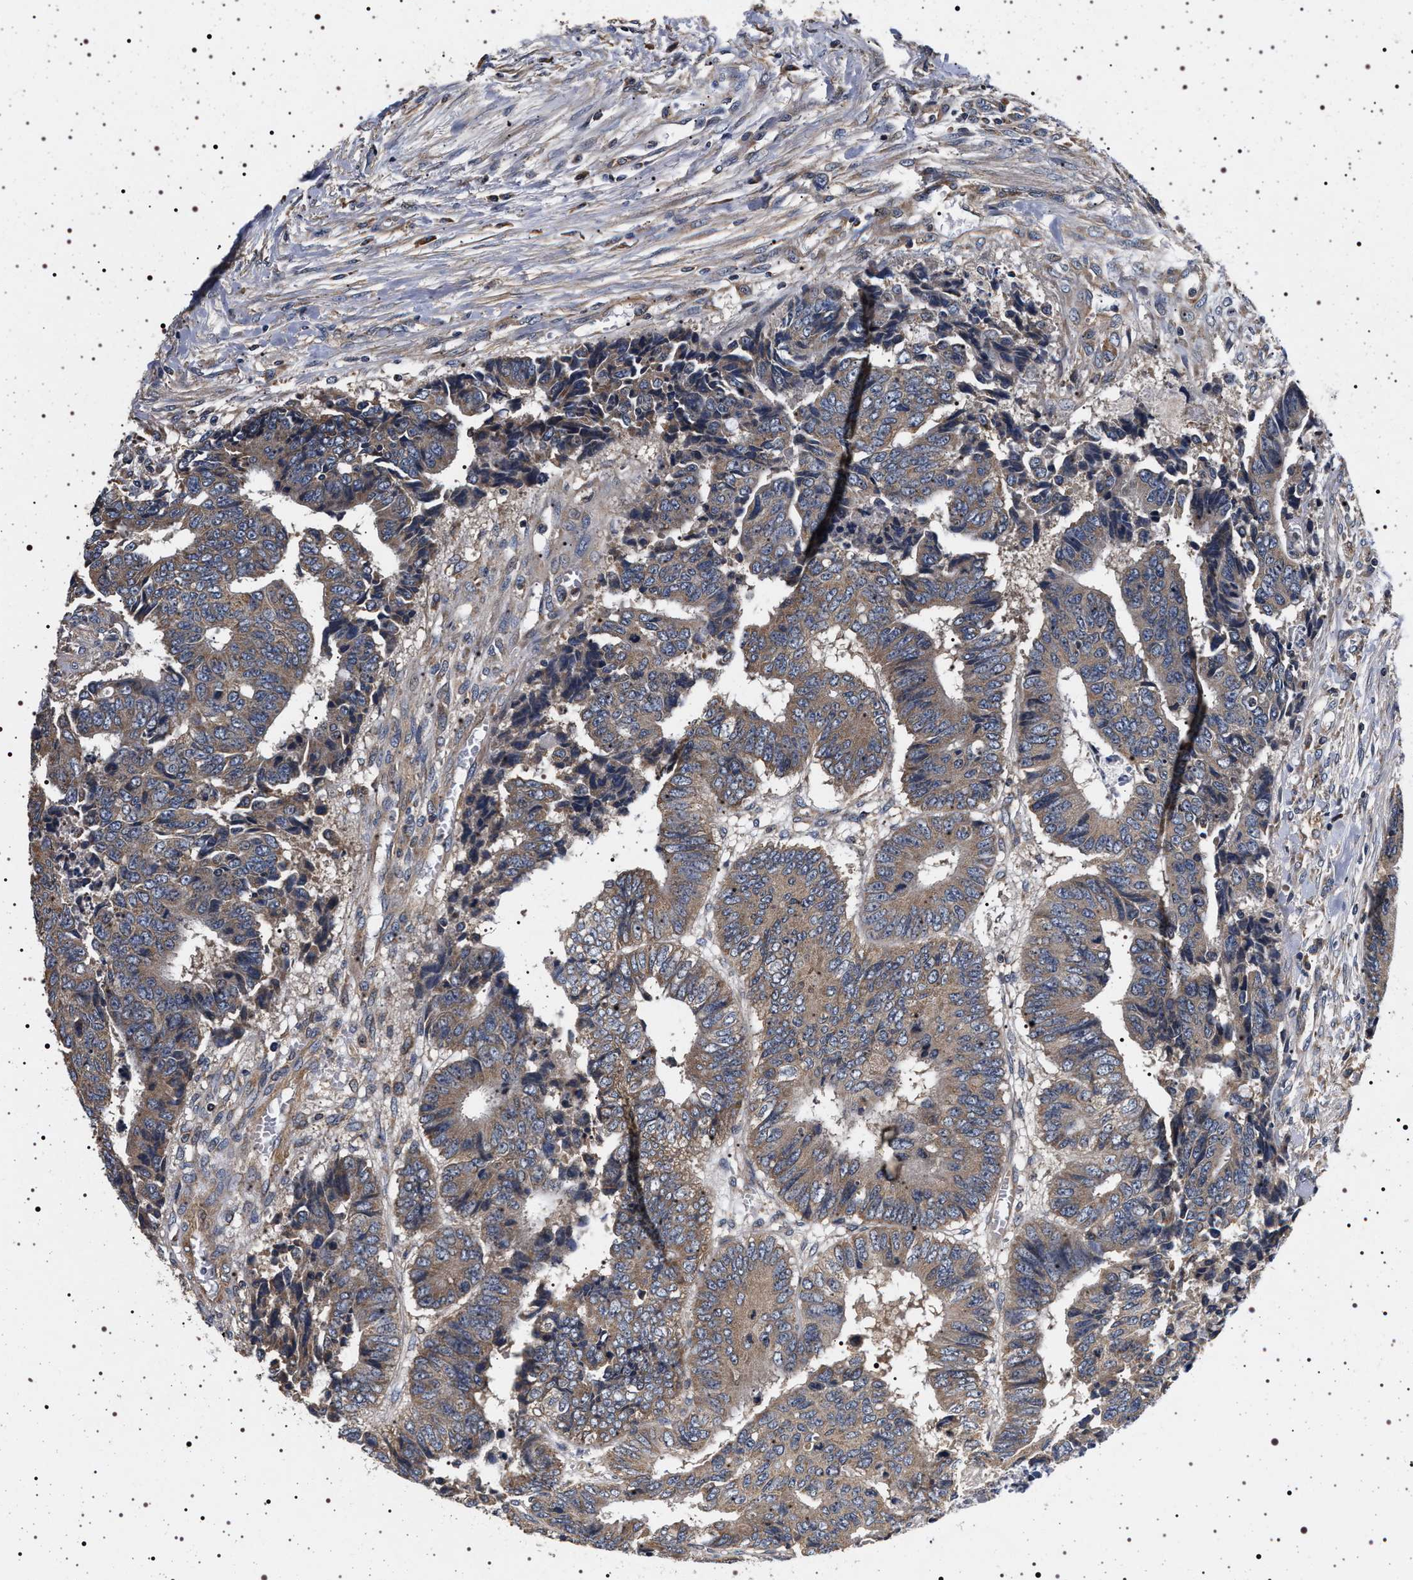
{"staining": {"intensity": "moderate", "quantity": ">75%", "location": "cytoplasmic/membranous"}, "tissue": "colorectal cancer", "cell_type": "Tumor cells", "image_type": "cancer", "snomed": [{"axis": "morphology", "description": "Adenocarcinoma, NOS"}, {"axis": "topography", "description": "Rectum"}], "caption": "Approximately >75% of tumor cells in colorectal adenocarcinoma exhibit moderate cytoplasmic/membranous protein staining as visualized by brown immunohistochemical staining.", "gene": "DCBLD2", "patient": {"sex": "male", "age": 84}}